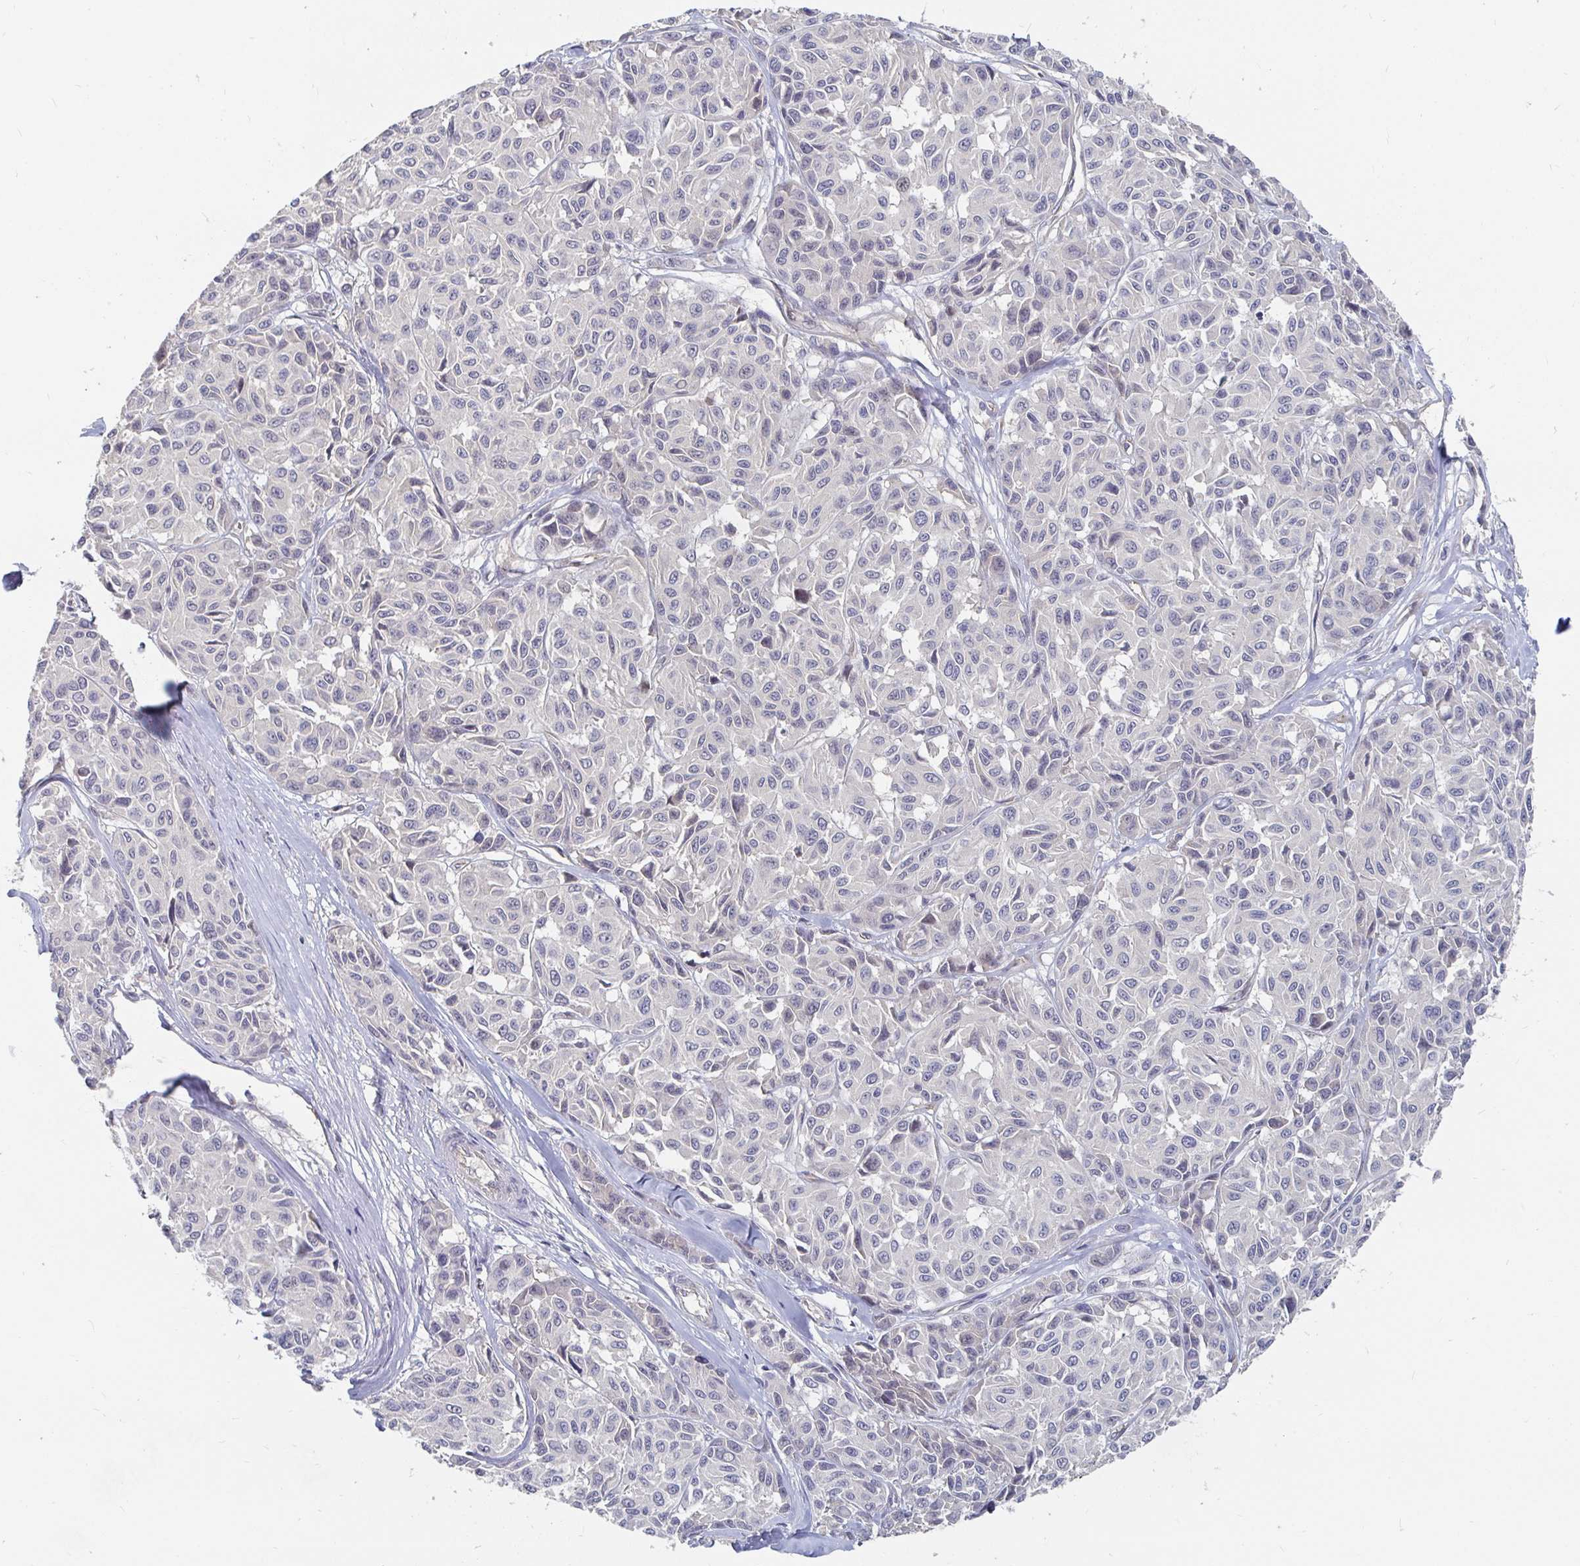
{"staining": {"intensity": "negative", "quantity": "none", "location": "none"}, "tissue": "melanoma", "cell_type": "Tumor cells", "image_type": "cancer", "snomed": [{"axis": "morphology", "description": "Malignant melanoma, NOS"}, {"axis": "topography", "description": "Skin"}], "caption": "Image shows no significant protein expression in tumor cells of malignant melanoma.", "gene": "MEIS1", "patient": {"sex": "female", "age": 66}}